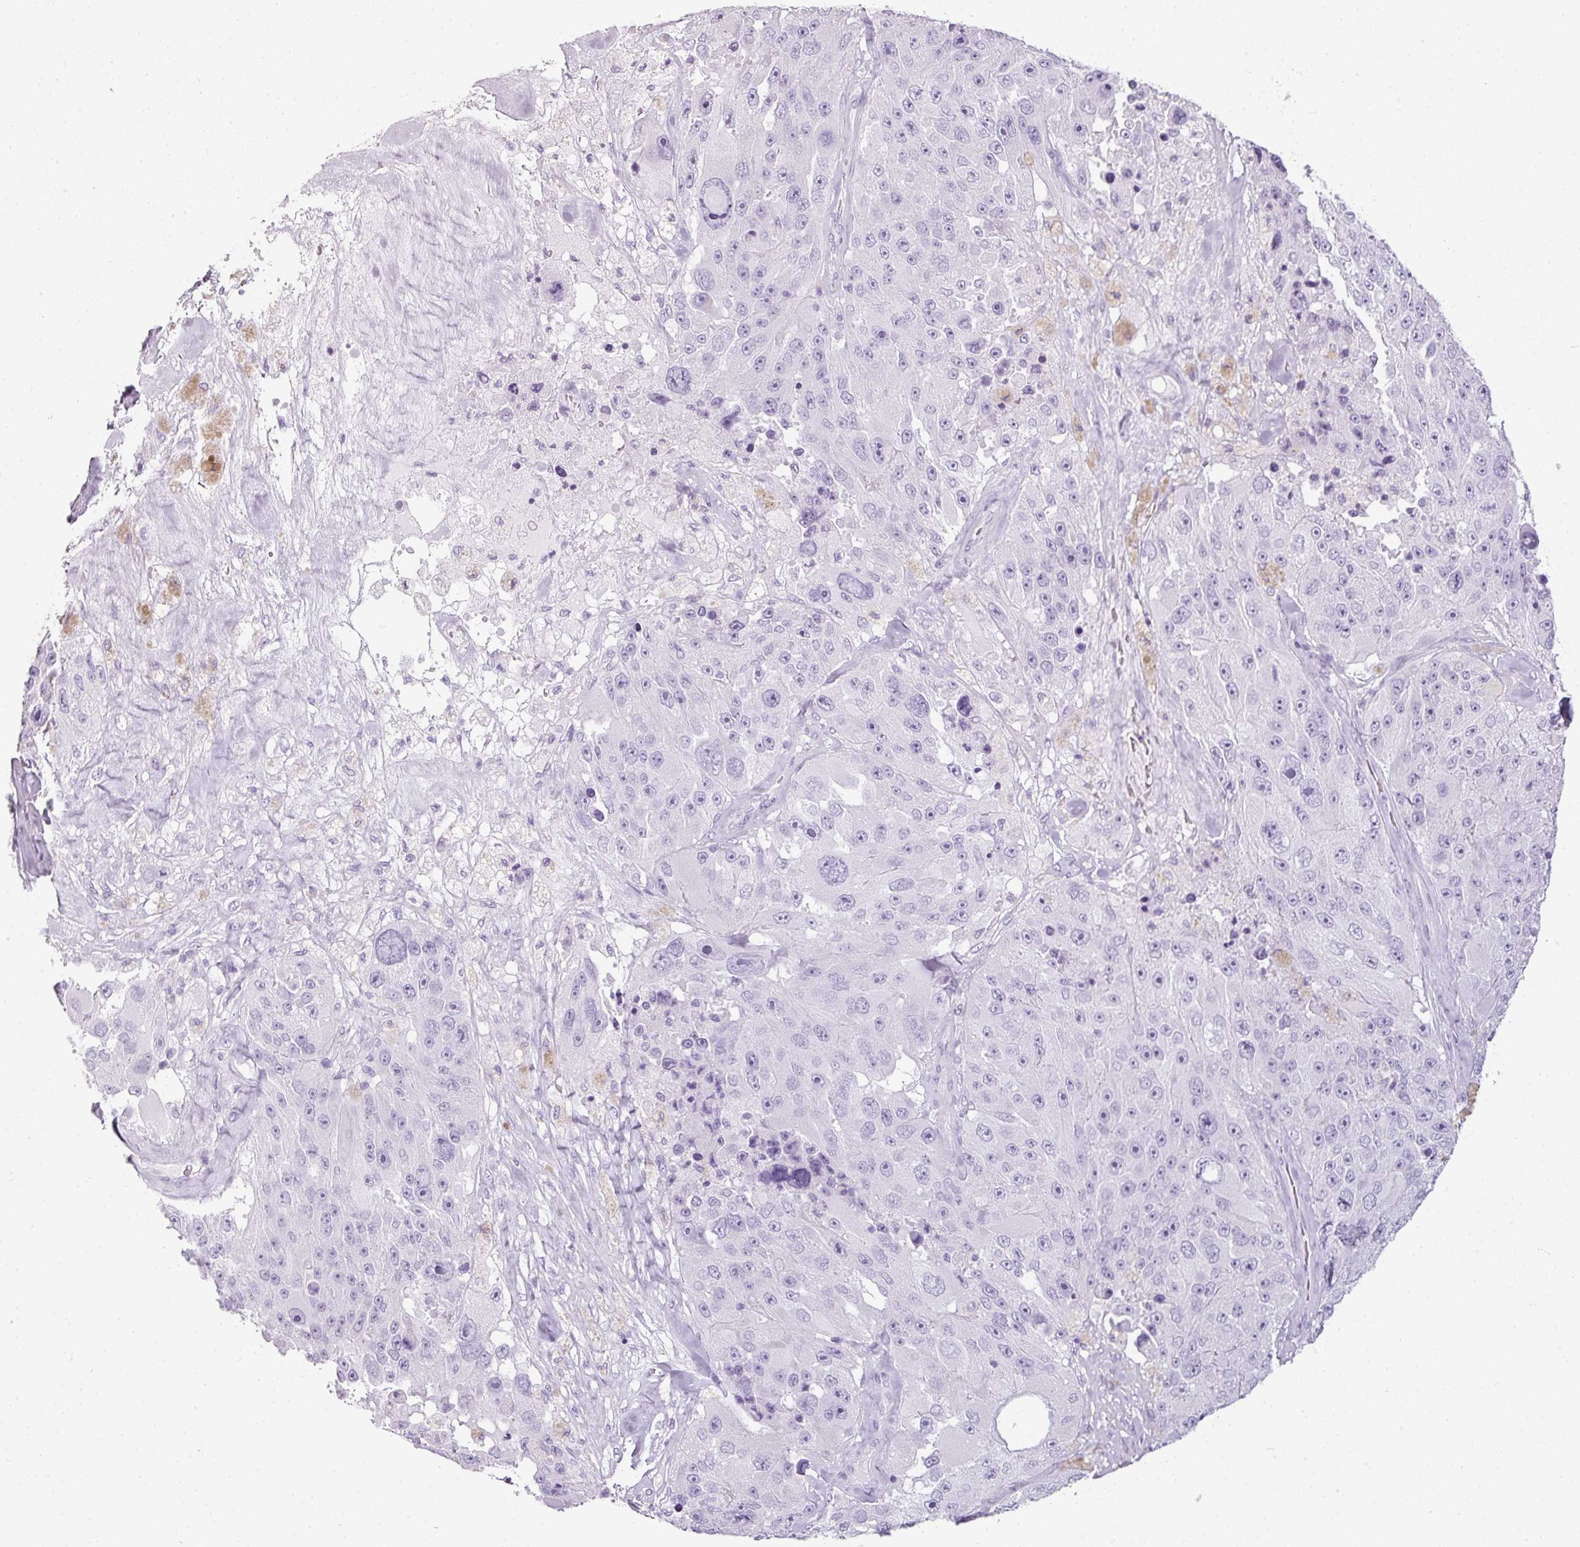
{"staining": {"intensity": "negative", "quantity": "none", "location": "none"}, "tissue": "melanoma", "cell_type": "Tumor cells", "image_type": "cancer", "snomed": [{"axis": "morphology", "description": "Malignant melanoma, Metastatic site"}, {"axis": "topography", "description": "Lymph node"}], "caption": "Human melanoma stained for a protein using immunohistochemistry (IHC) reveals no staining in tumor cells.", "gene": "SCT", "patient": {"sex": "male", "age": 62}}